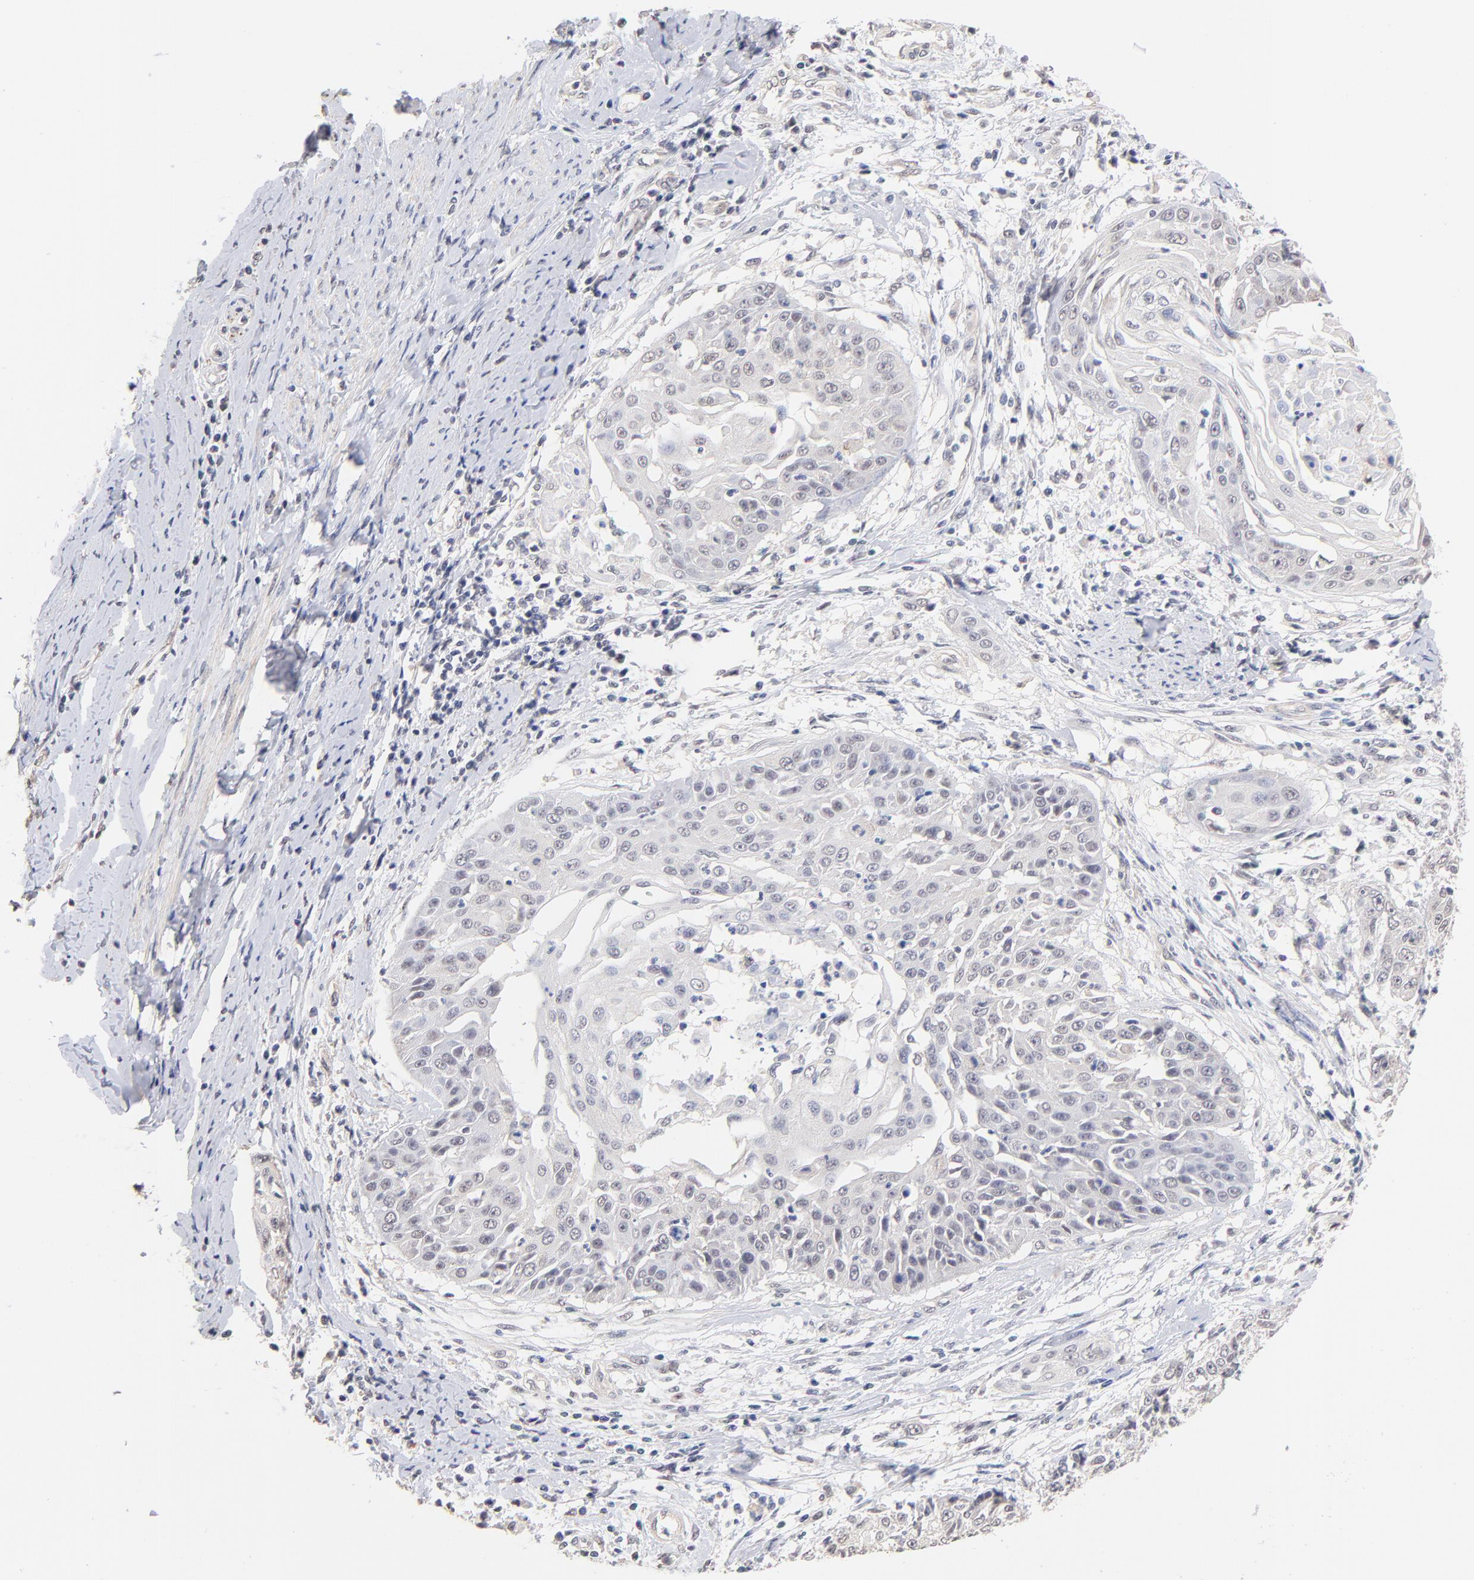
{"staining": {"intensity": "negative", "quantity": "none", "location": "none"}, "tissue": "cervical cancer", "cell_type": "Tumor cells", "image_type": "cancer", "snomed": [{"axis": "morphology", "description": "Squamous cell carcinoma, NOS"}, {"axis": "topography", "description": "Cervix"}], "caption": "This is a photomicrograph of IHC staining of cervical cancer (squamous cell carcinoma), which shows no expression in tumor cells.", "gene": "RIBC2", "patient": {"sex": "female", "age": 64}}